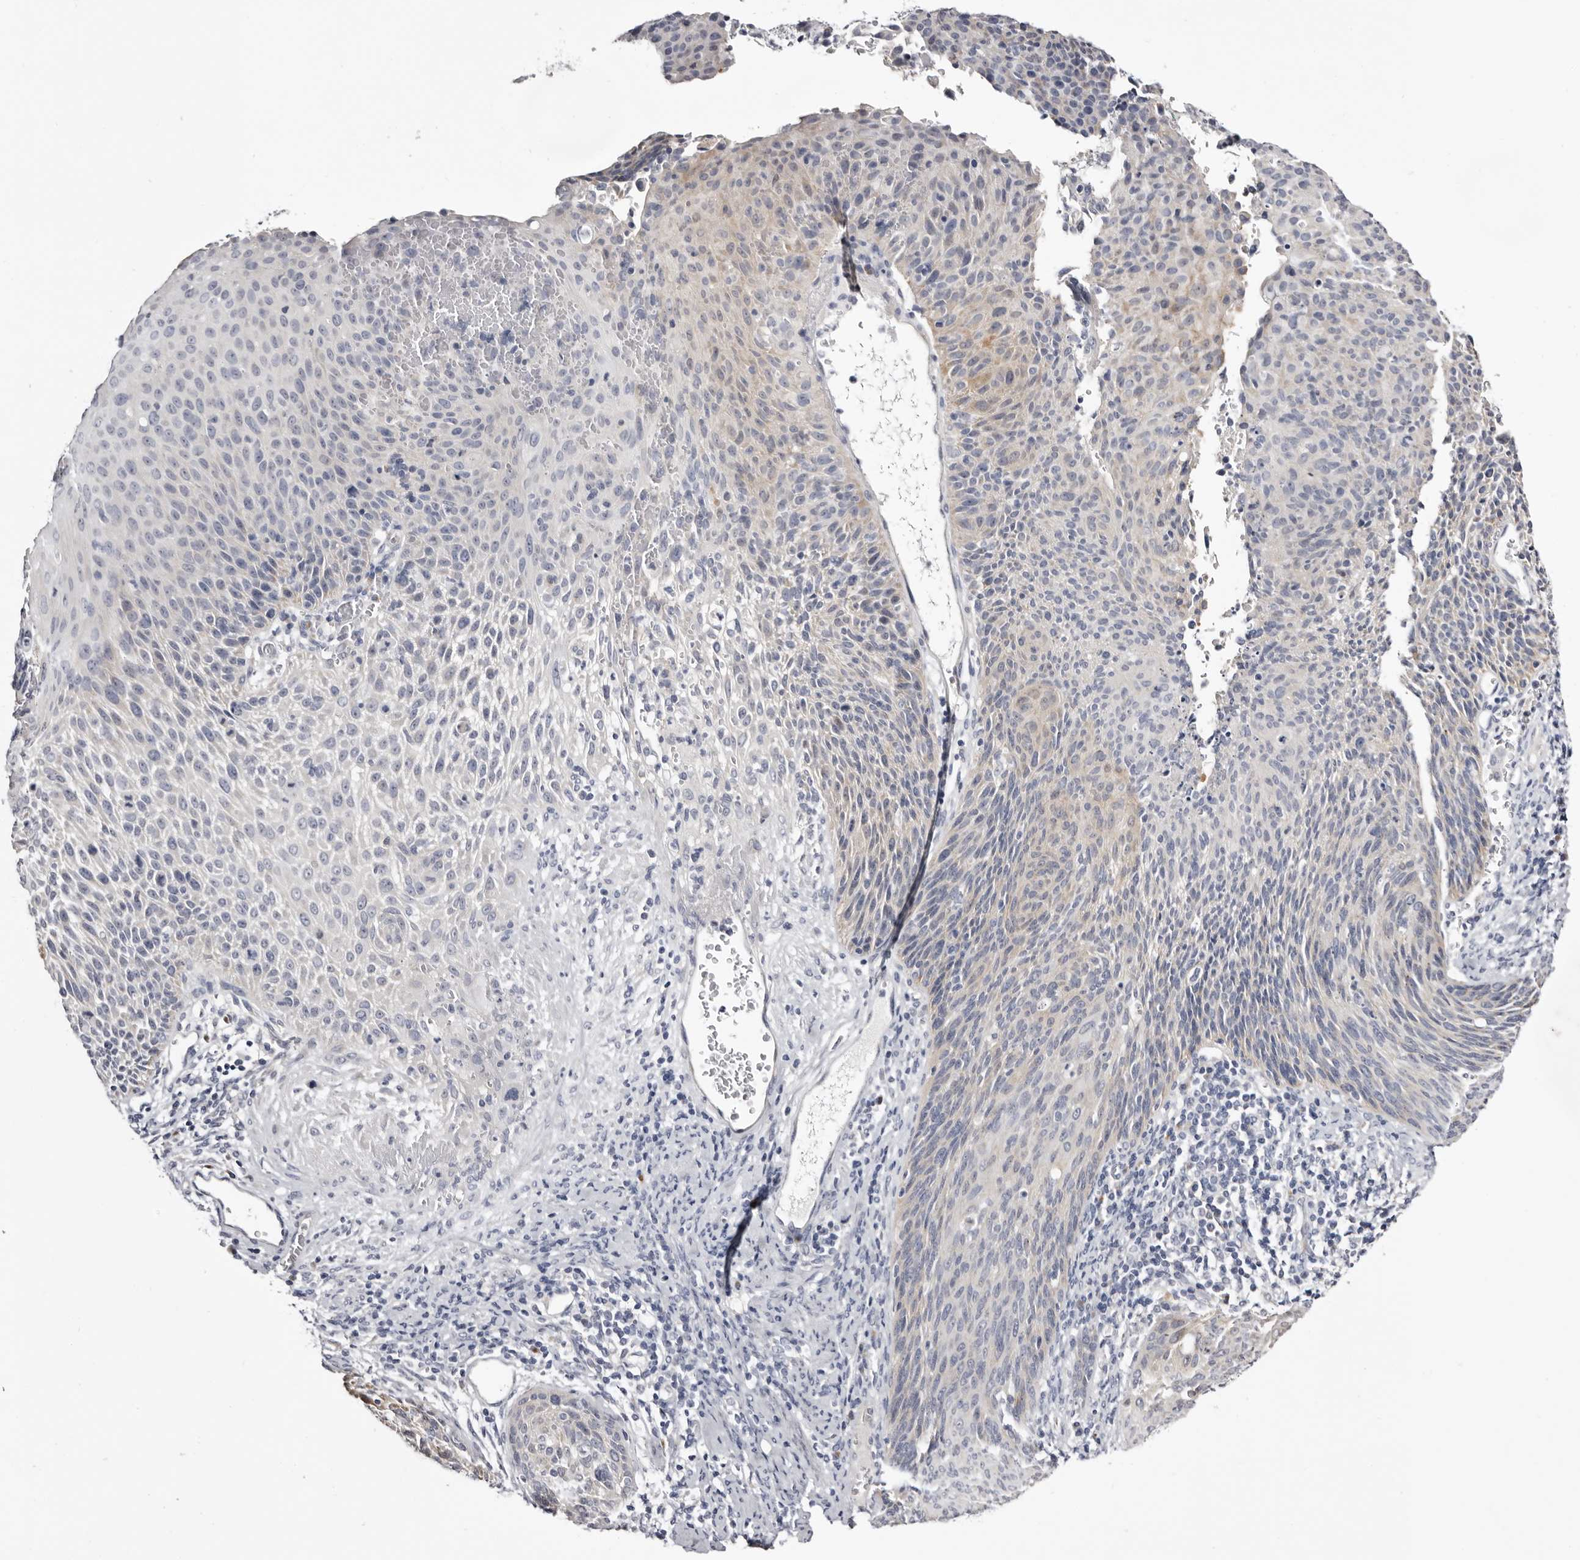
{"staining": {"intensity": "weak", "quantity": "<25%", "location": "cytoplasmic/membranous"}, "tissue": "cervical cancer", "cell_type": "Tumor cells", "image_type": "cancer", "snomed": [{"axis": "morphology", "description": "Squamous cell carcinoma, NOS"}, {"axis": "topography", "description": "Cervix"}], "caption": "High power microscopy image of an IHC micrograph of squamous cell carcinoma (cervical), revealing no significant expression in tumor cells.", "gene": "CASQ1", "patient": {"sex": "female", "age": 55}}